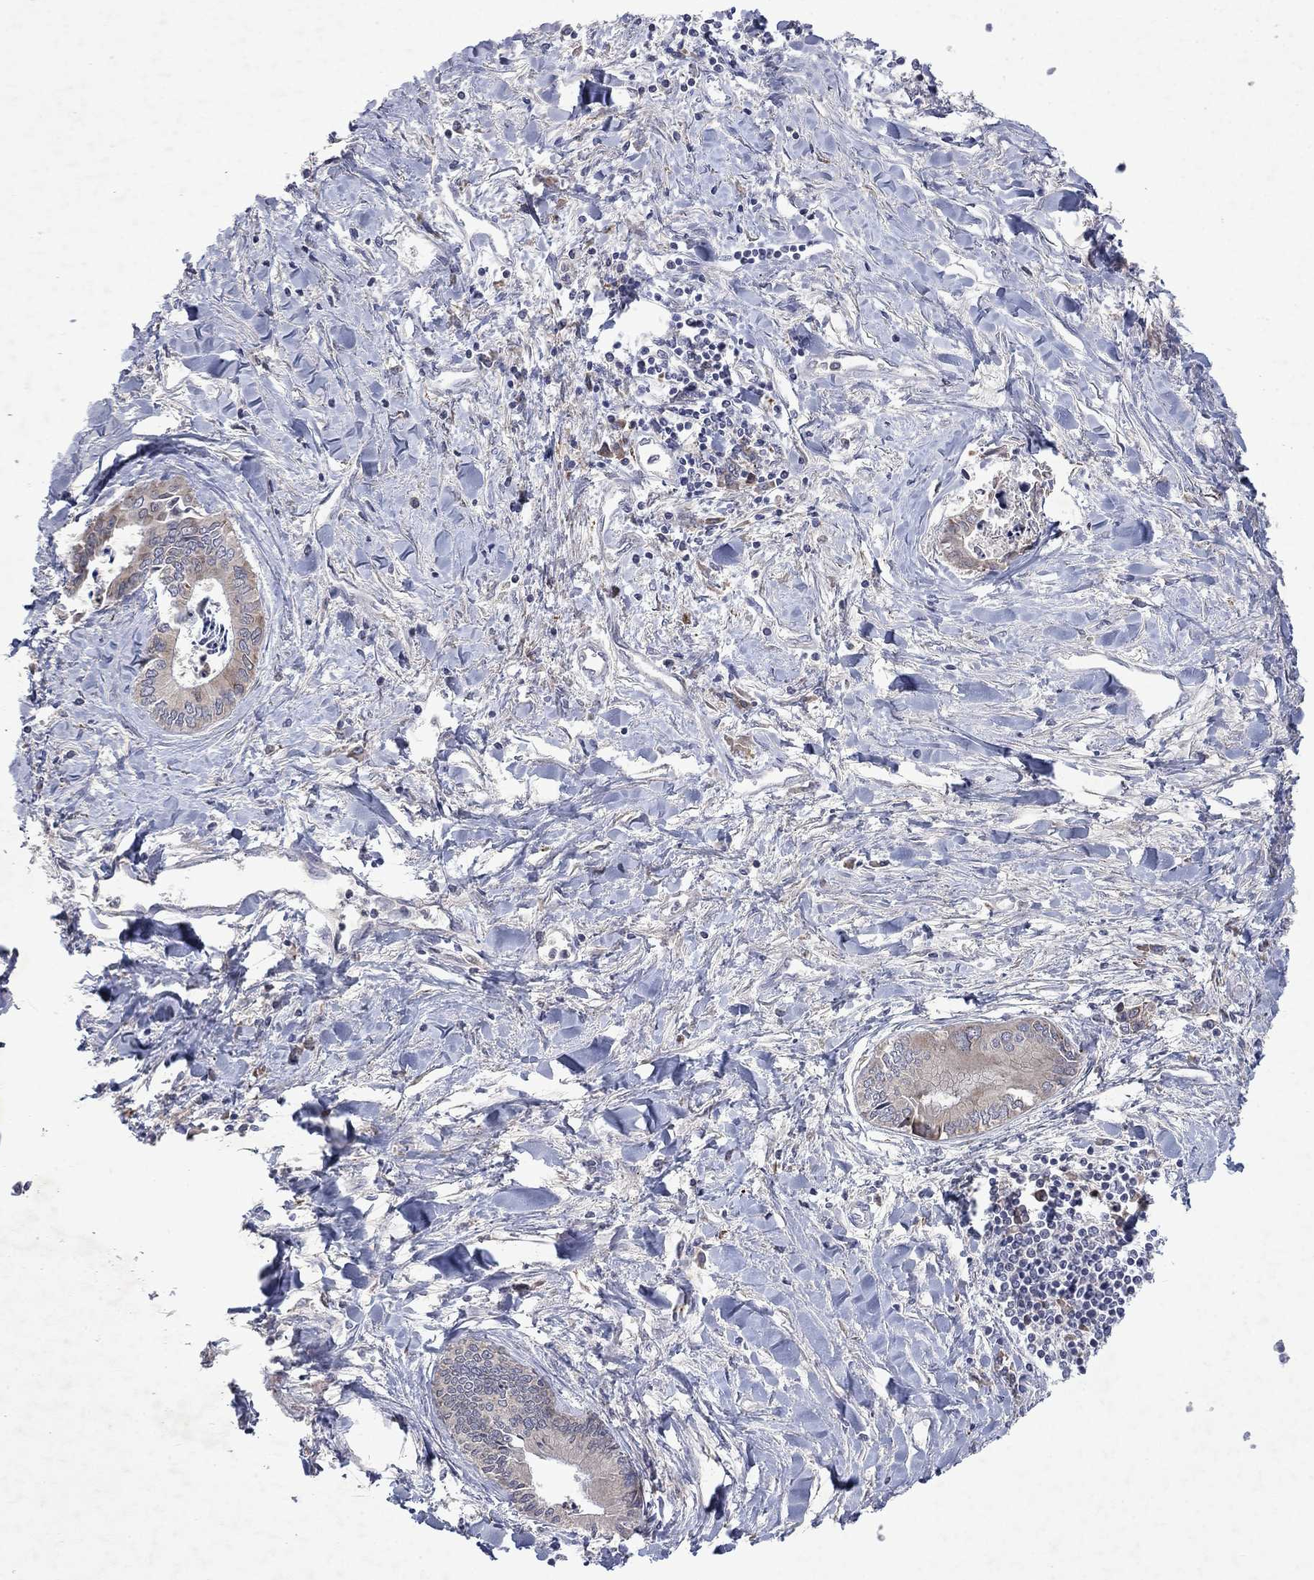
{"staining": {"intensity": "negative", "quantity": "none", "location": "none"}, "tissue": "liver cancer", "cell_type": "Tumor cells", "image_type": "cancer", "snomed": [{"axis": "morphology", "description": "Cholangiocarcinoma"}, {"axis": "topography", "description": "Liver"}], "caption": "High power microscopy image of an immunohistochemistry (IHC) histopathology image of liver cholangiocarcinoma, revealing no significant expression in tumor cells.", "gene": "TMEM97", "patient": {"sex": "male", "age": 66}}